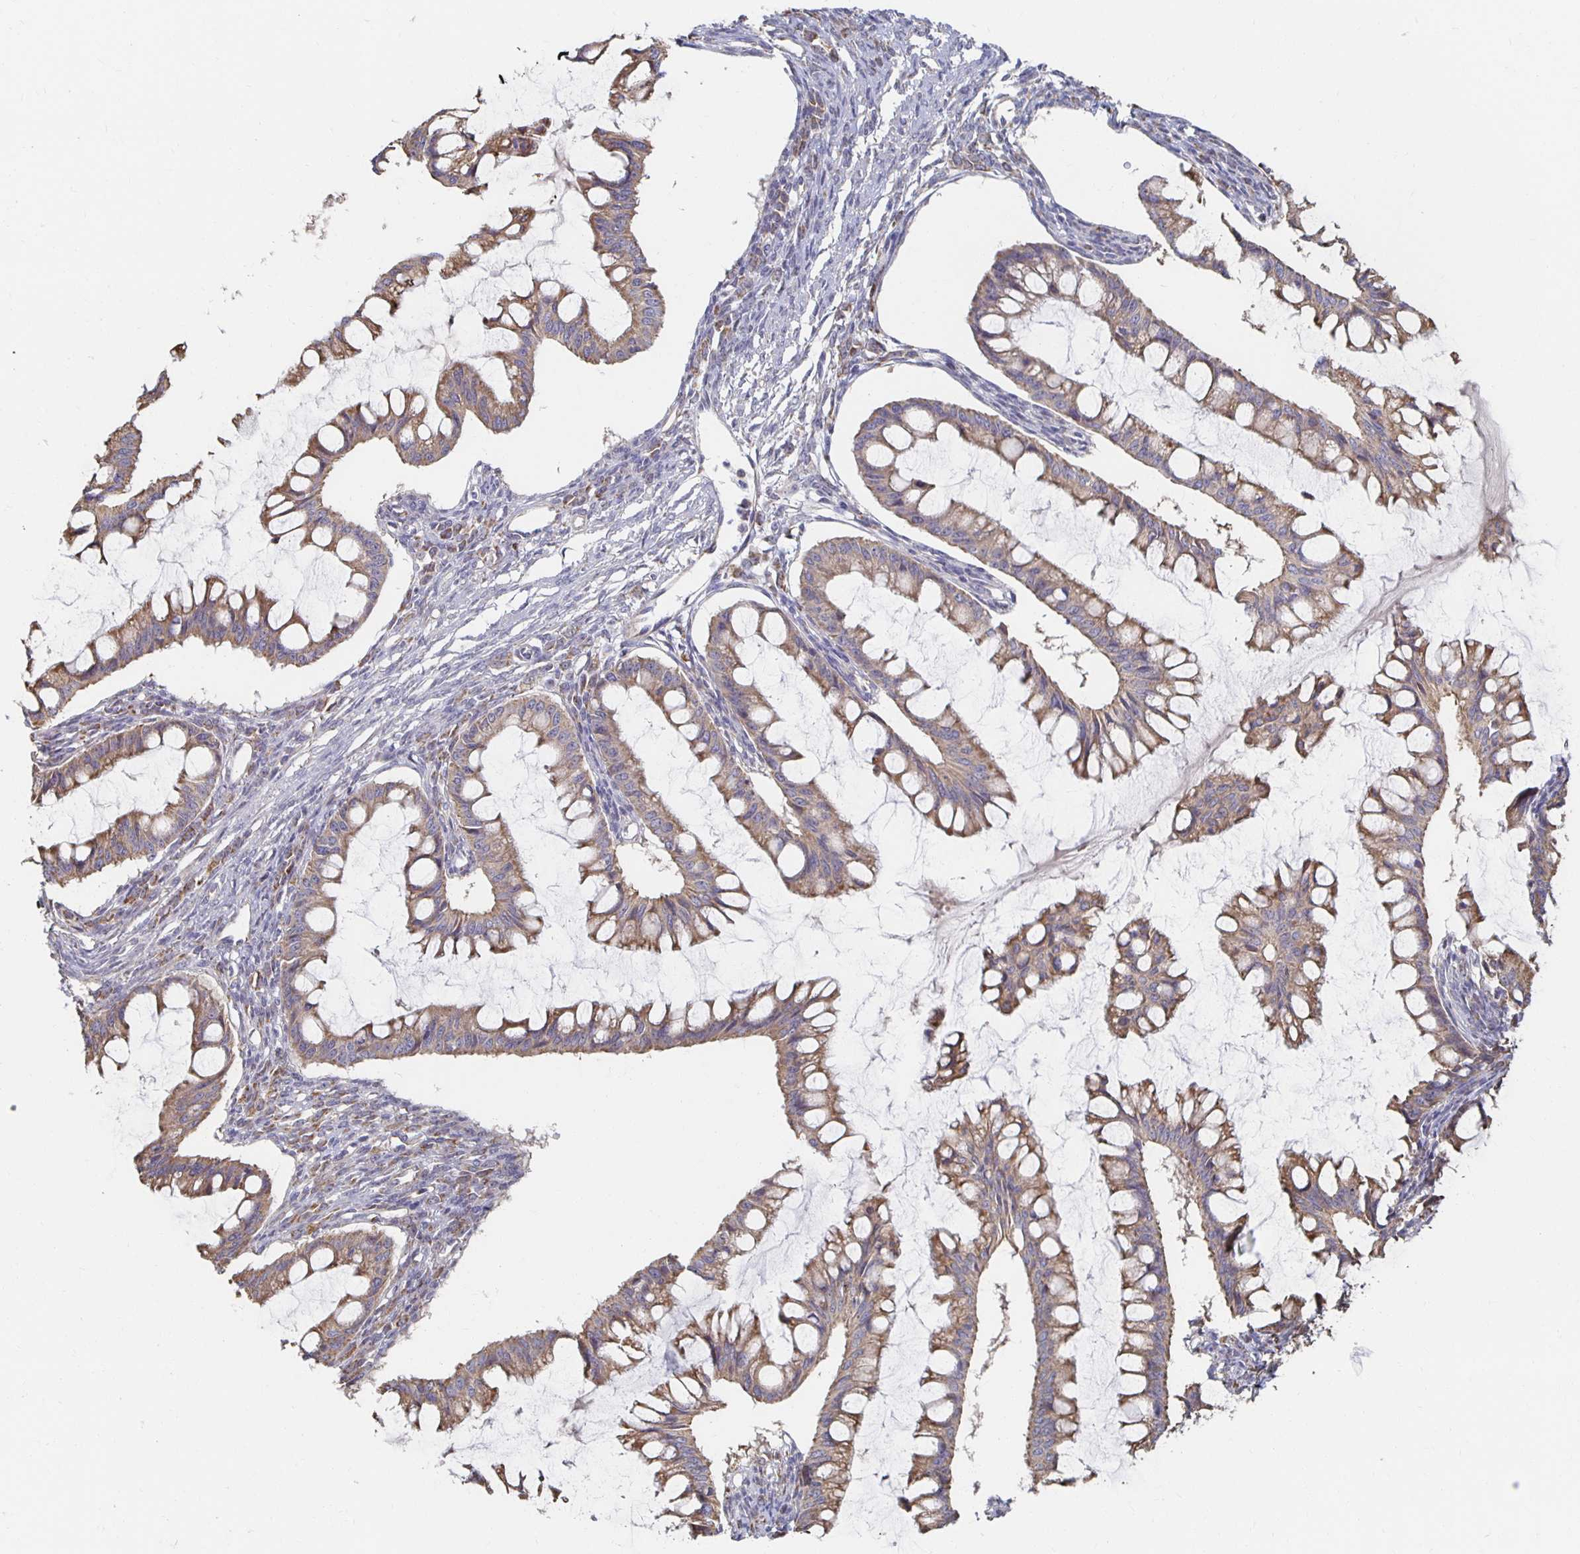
{"staining": {"intensity": "weak", "quantity": "25%-75%", "location": "cytoplasmic/membranous"}, "tissue": "ovarian cancer", "cell_type": "Tumor cells", "image_type": "cancer", "snomed": [{"axis": "morphology", "description": "Cystadenocarcinoma, mucinous, NOS"}, {"axis": "topography", "description": "Ovary"}], "caption": "A high-resolution histopathology image shows immunohistochemistry staining of ovarian cancer (mucinous cystadenocarcinoma), which demonstrates weak cytoplasmic/membranous expression in about 25%-75% of tumor cells.", "gene": "NKX2-8", "patient": {"sex": "female", "age": 73}}